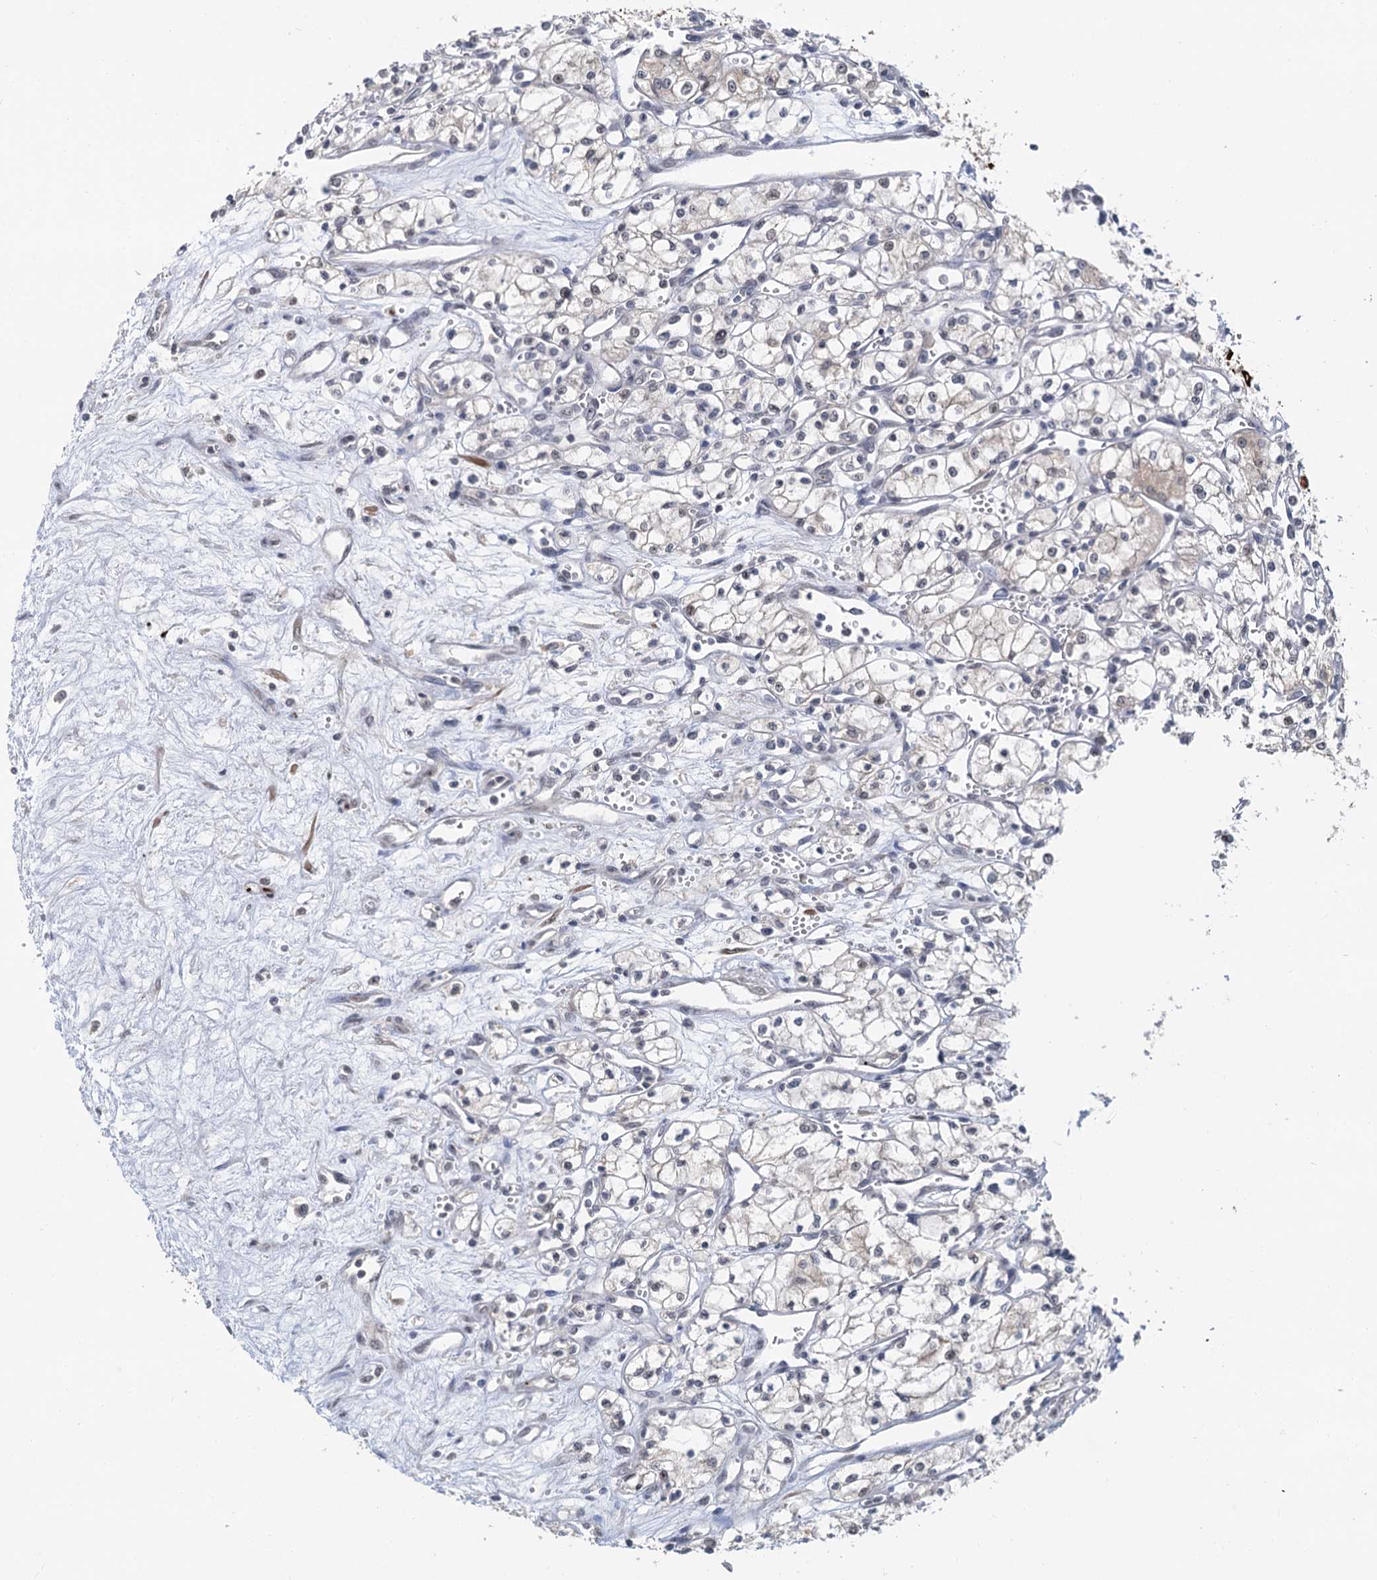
{"staining": {"intensity": "negative", "quantity": "none", "location": "none"}, "tissue": "renal cancer", "cell_type": "Tumor cells", "image_type": "cancer", "snomed": [{"axis": "morphology", "description": "Adenocarcinoma, NOS"}, {"axis": "topography", "description": "Kidney"}], "caption": "Photomicrograph shows no significant protein expression in tumor cells of renal cancer (adenocarcinoma).", "gene": "NAT10", "patient": {"sex": "male", "age": 59}}